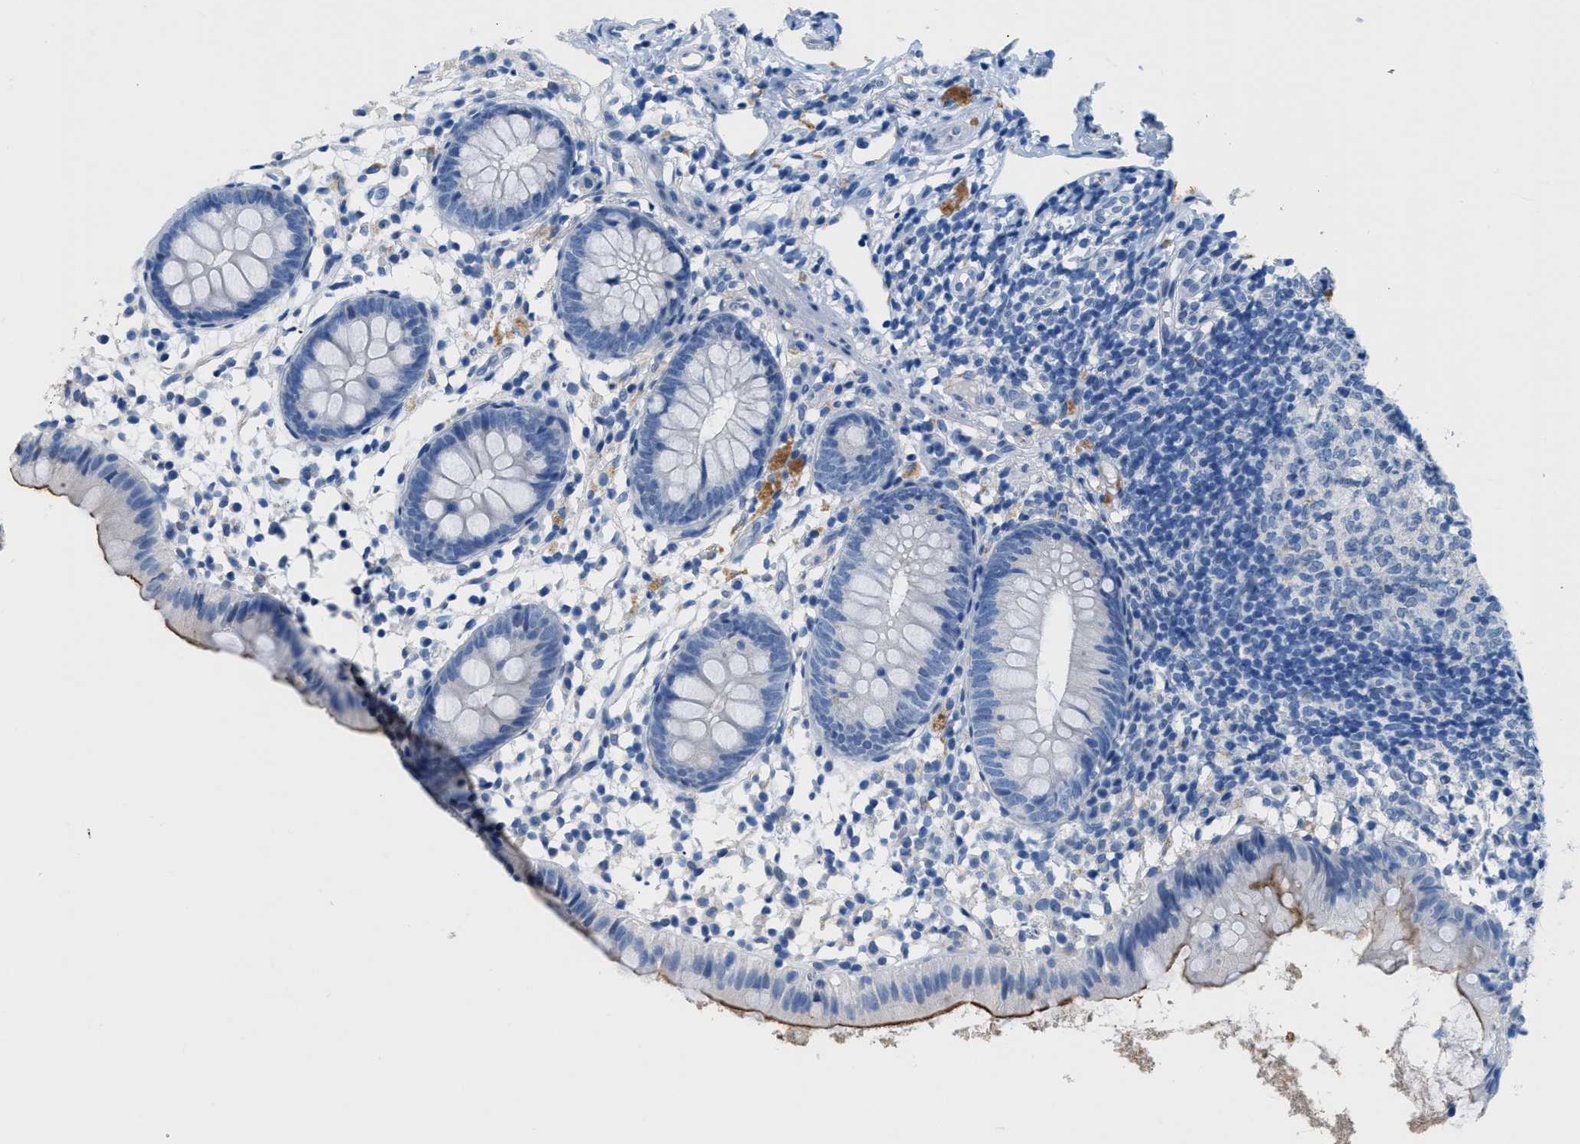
{"staining": {"intensity": "moderate", "quantity": "<25%", "location": "cytoplasmic/membranous"}, "tissue": "appendix", "cell_type": "Glandular cells", "image_type": "normal", "snomed": [{"axis": "morphology", "description": "Normal tissue, NOS"}, {"axis": "topography", "description": "Appendix"}], "caption": "A low amount of moderate cytoplasmic/membranous expression is seen in about <25% of glandular cells in unremarkable appendix.", "gene": "FDCSP", "patient": {"sex": "female", "age": 20}}